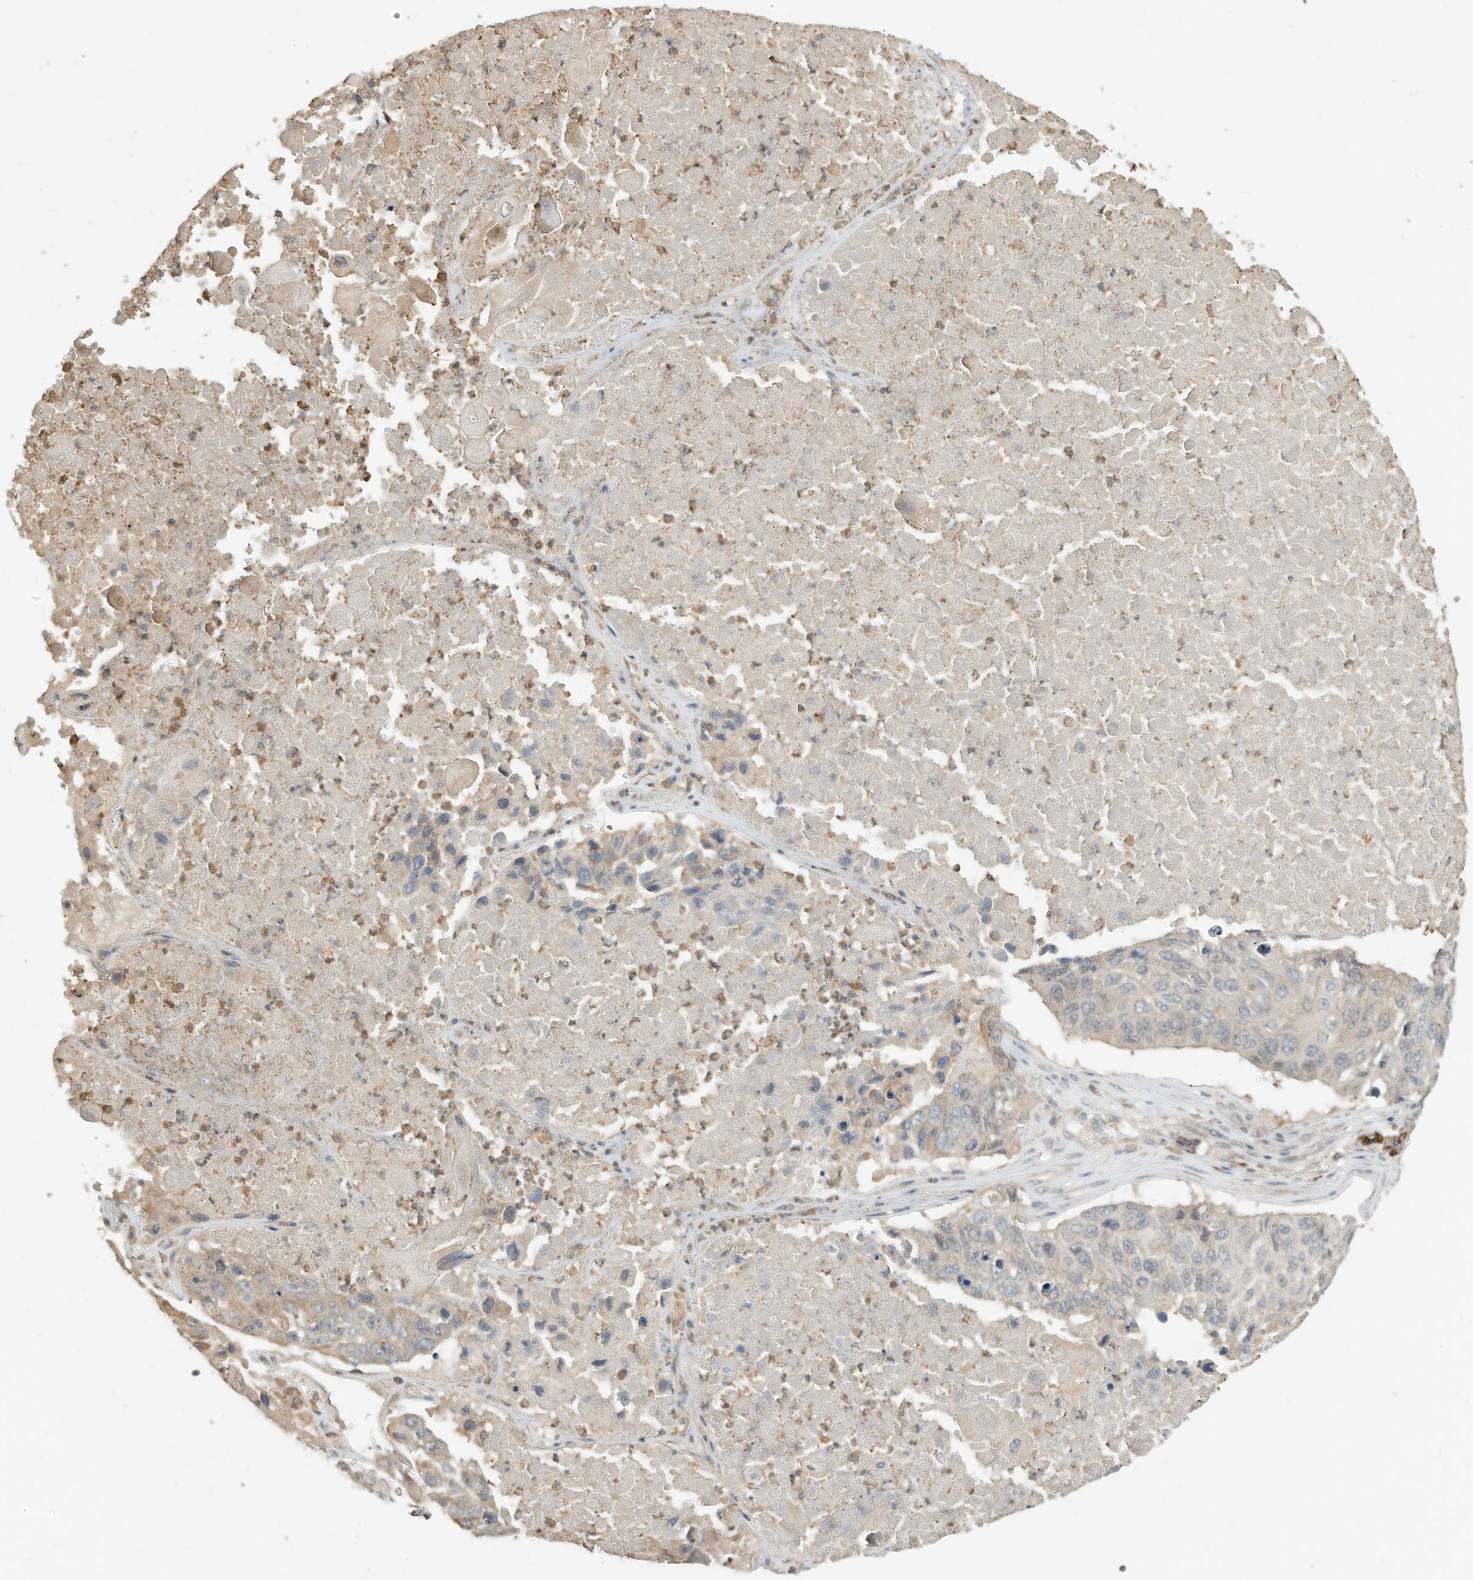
{"staining": {"intensity": "weak", "quantity": "<25%", "location": "cytoplasmic/membranous"}, "tissue": "lung cancer", "cell_type": "Tumor cells", "image_type": "cancer", "snomed": [{"axis": "morphology", "description": "Squamous cell carcinoma, NOS"}, {"axis": "topography", "description": "Lung"}], "caption": "This is an immunohistochemistry micrograph of human lung cancer (squamous cell carcinoma). There is no expression in tumor cells.", "gene": "OFD1", "patient": {"sex": "male", "age": 61}}